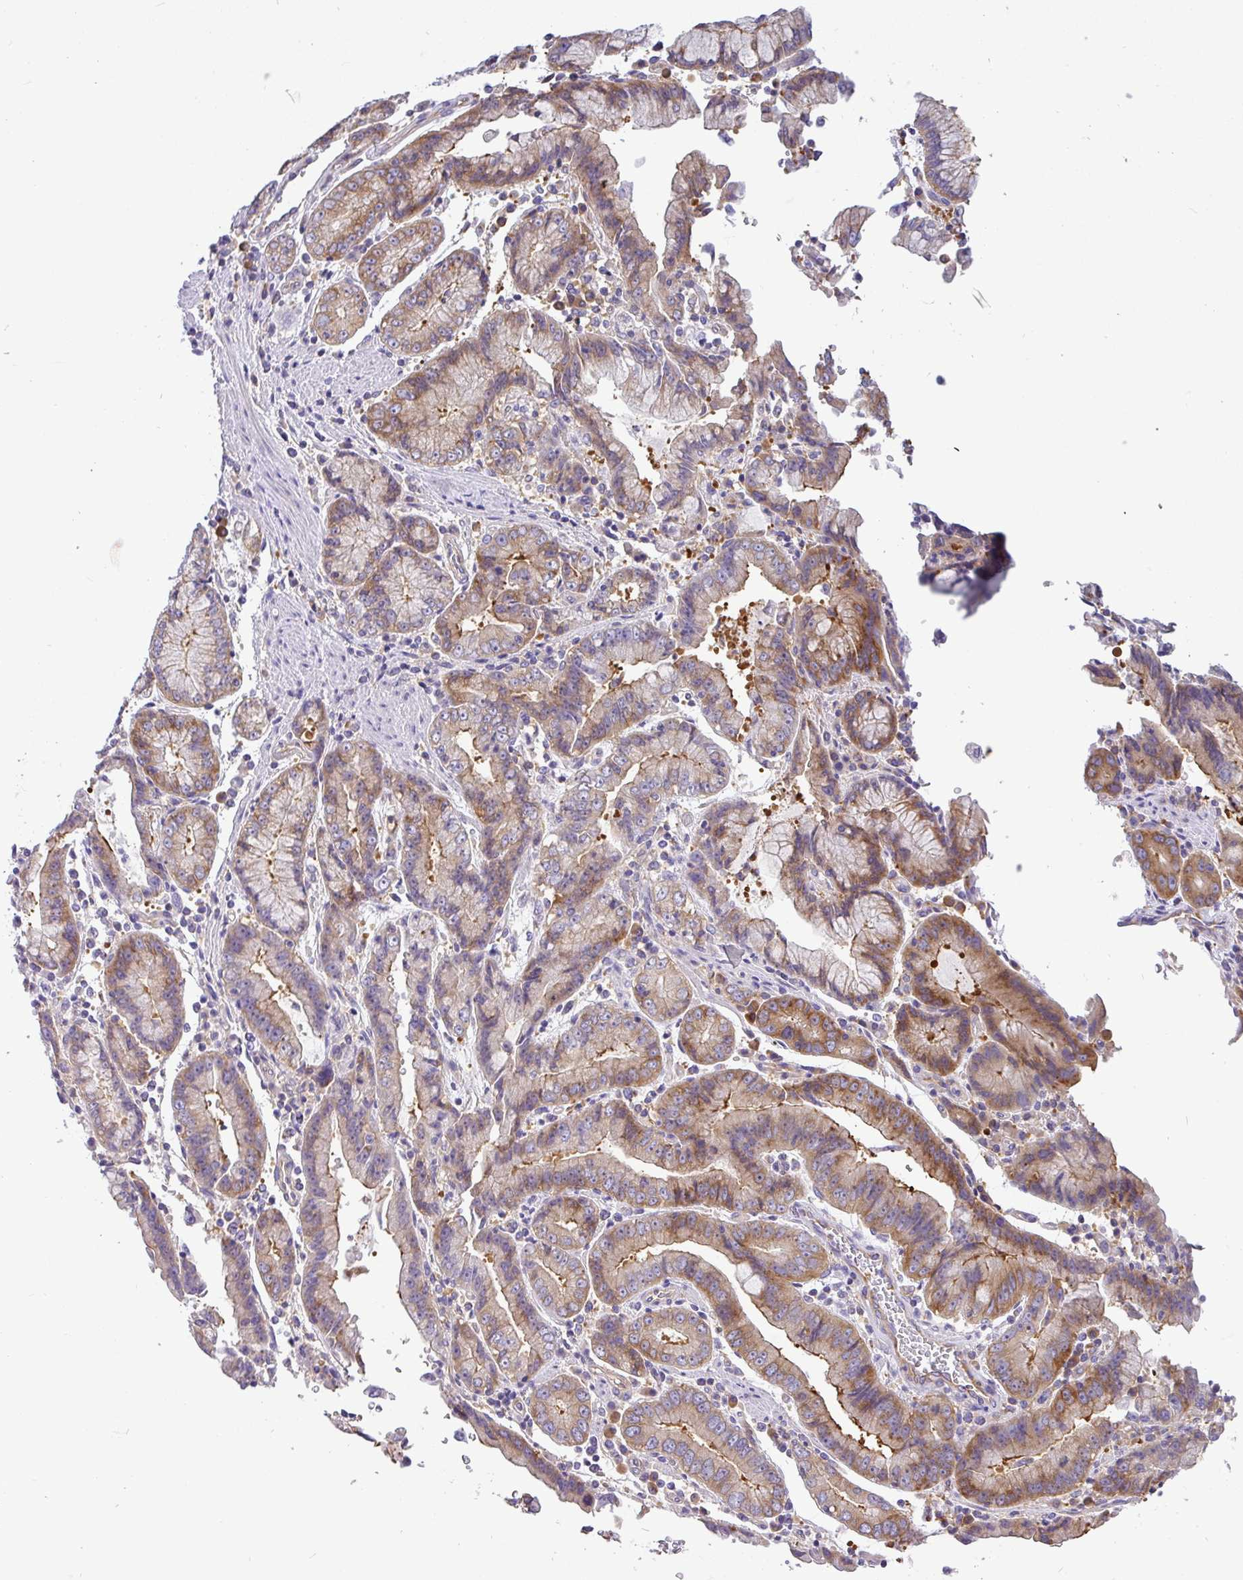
{"staining": {"intensity": "moderate", "quantity": "<25%", "location": "cytoplasmic/membranous"}, "tissue": "stomach cancer", "cell_type": "Tumor cells", "image_type": "cancer", "snomed": [{"axis": "morphology", "description": "Adenocarcinoma, NOS"}, {"axis": "topography", "description": "Stomach"}], "caption": "Protein staining of stomach adenocarcinoma tissue exhibits moderate cytoplasmic/membranous staining in about <25% of tumor cells.", "gene": "GFPT2", "patient": {"sex": "male", "age": 62}}